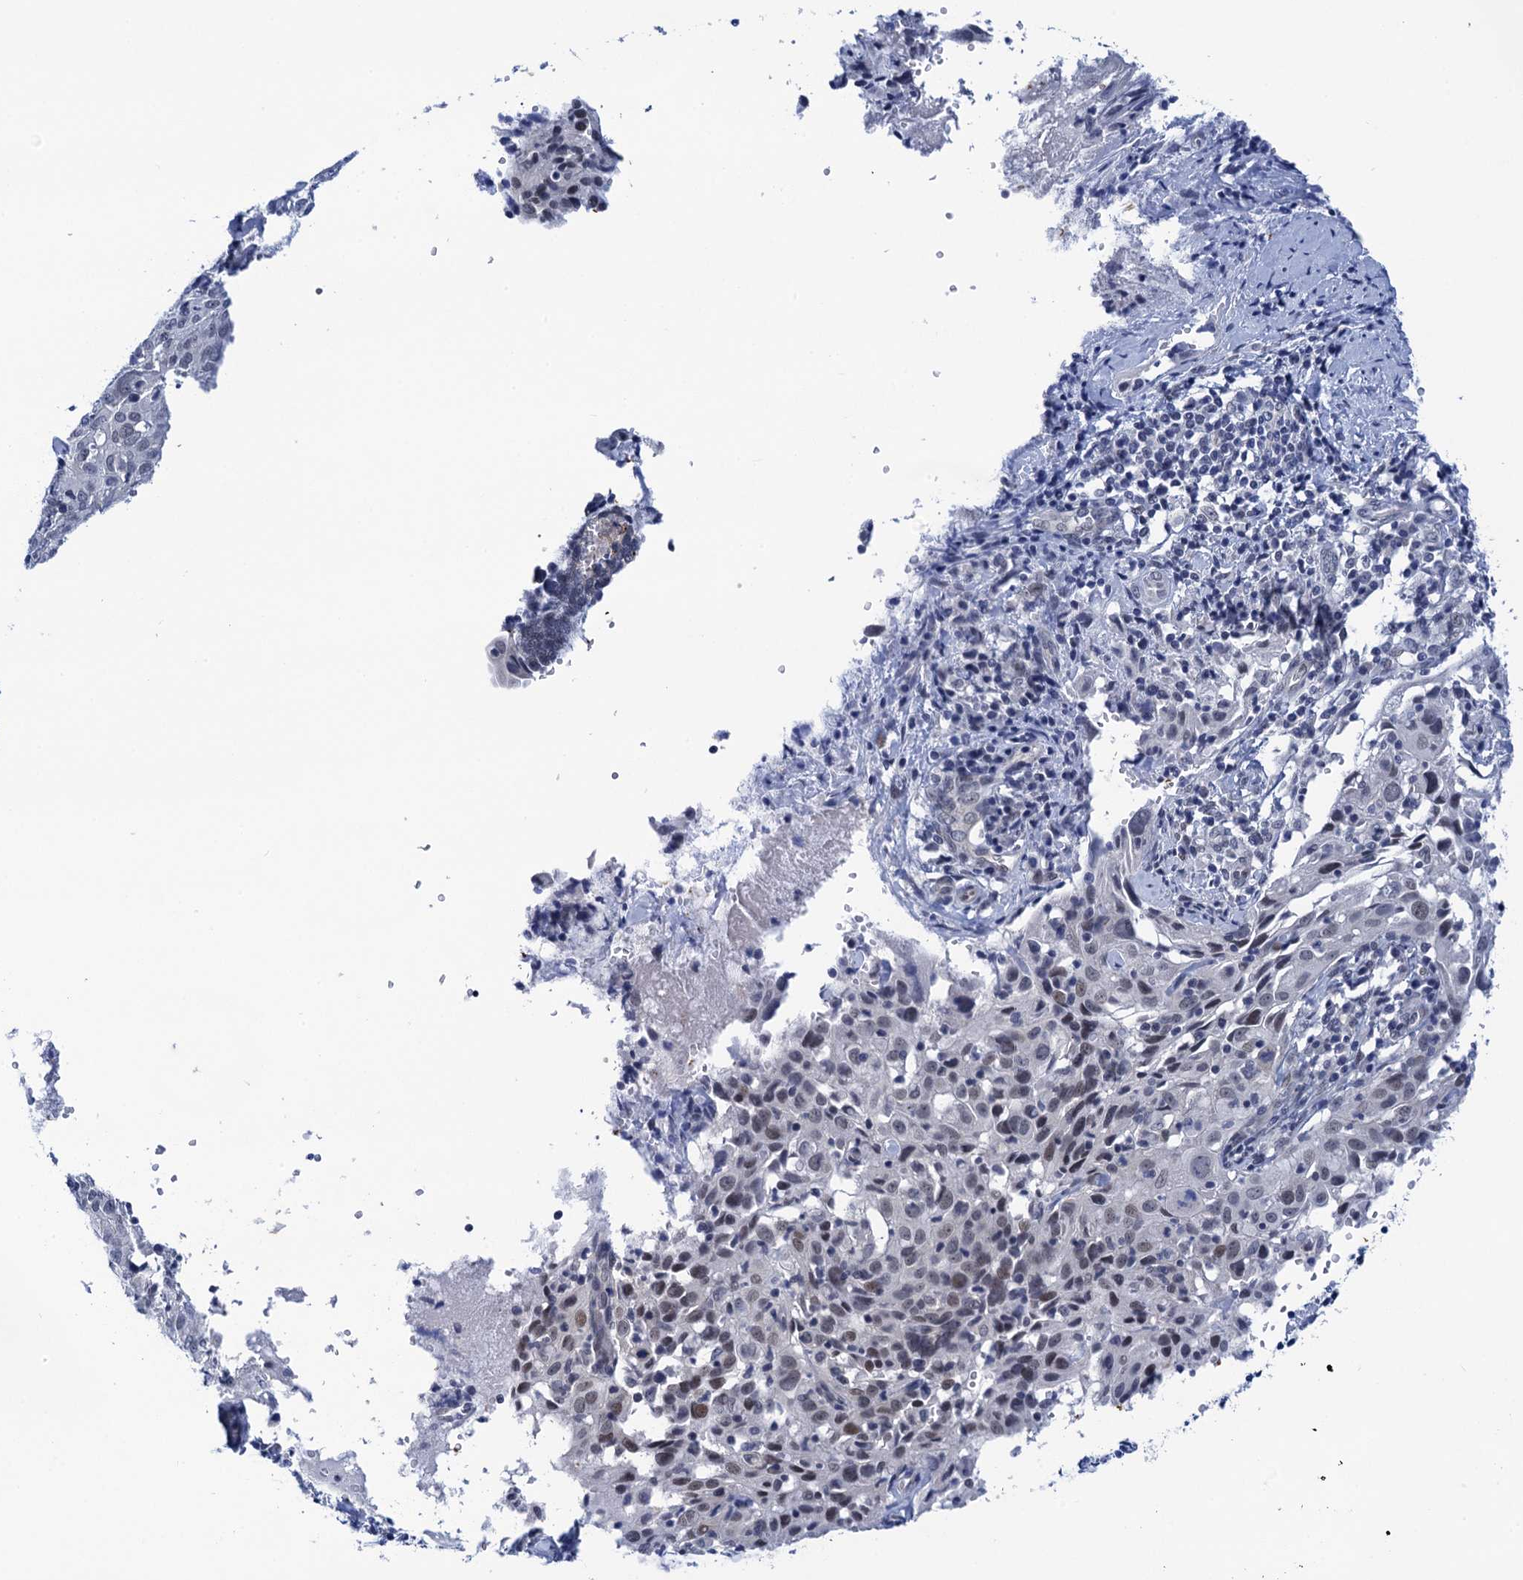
{"staining": {"intensity": "weak", "quantity": "<25%", "location": "nuclear"}, "tissue": "cervical cancer", "cell_type": "Tumor cells", "image_type": "cancer", "snomed": [{"axis": "morphology", "description": "Squamous cell carcinoma, NOS"}, {"axis": "topography", "description": "Cervix"}], "caption": "Micrograph shows no significant protein expression in tumor cells of cervical cancer (squamous cell carcinoma). (IHC, brightfield microscopy, high magnification).", "gene": "C16orf87", "patient": {"sex": "female", "age": 31}}